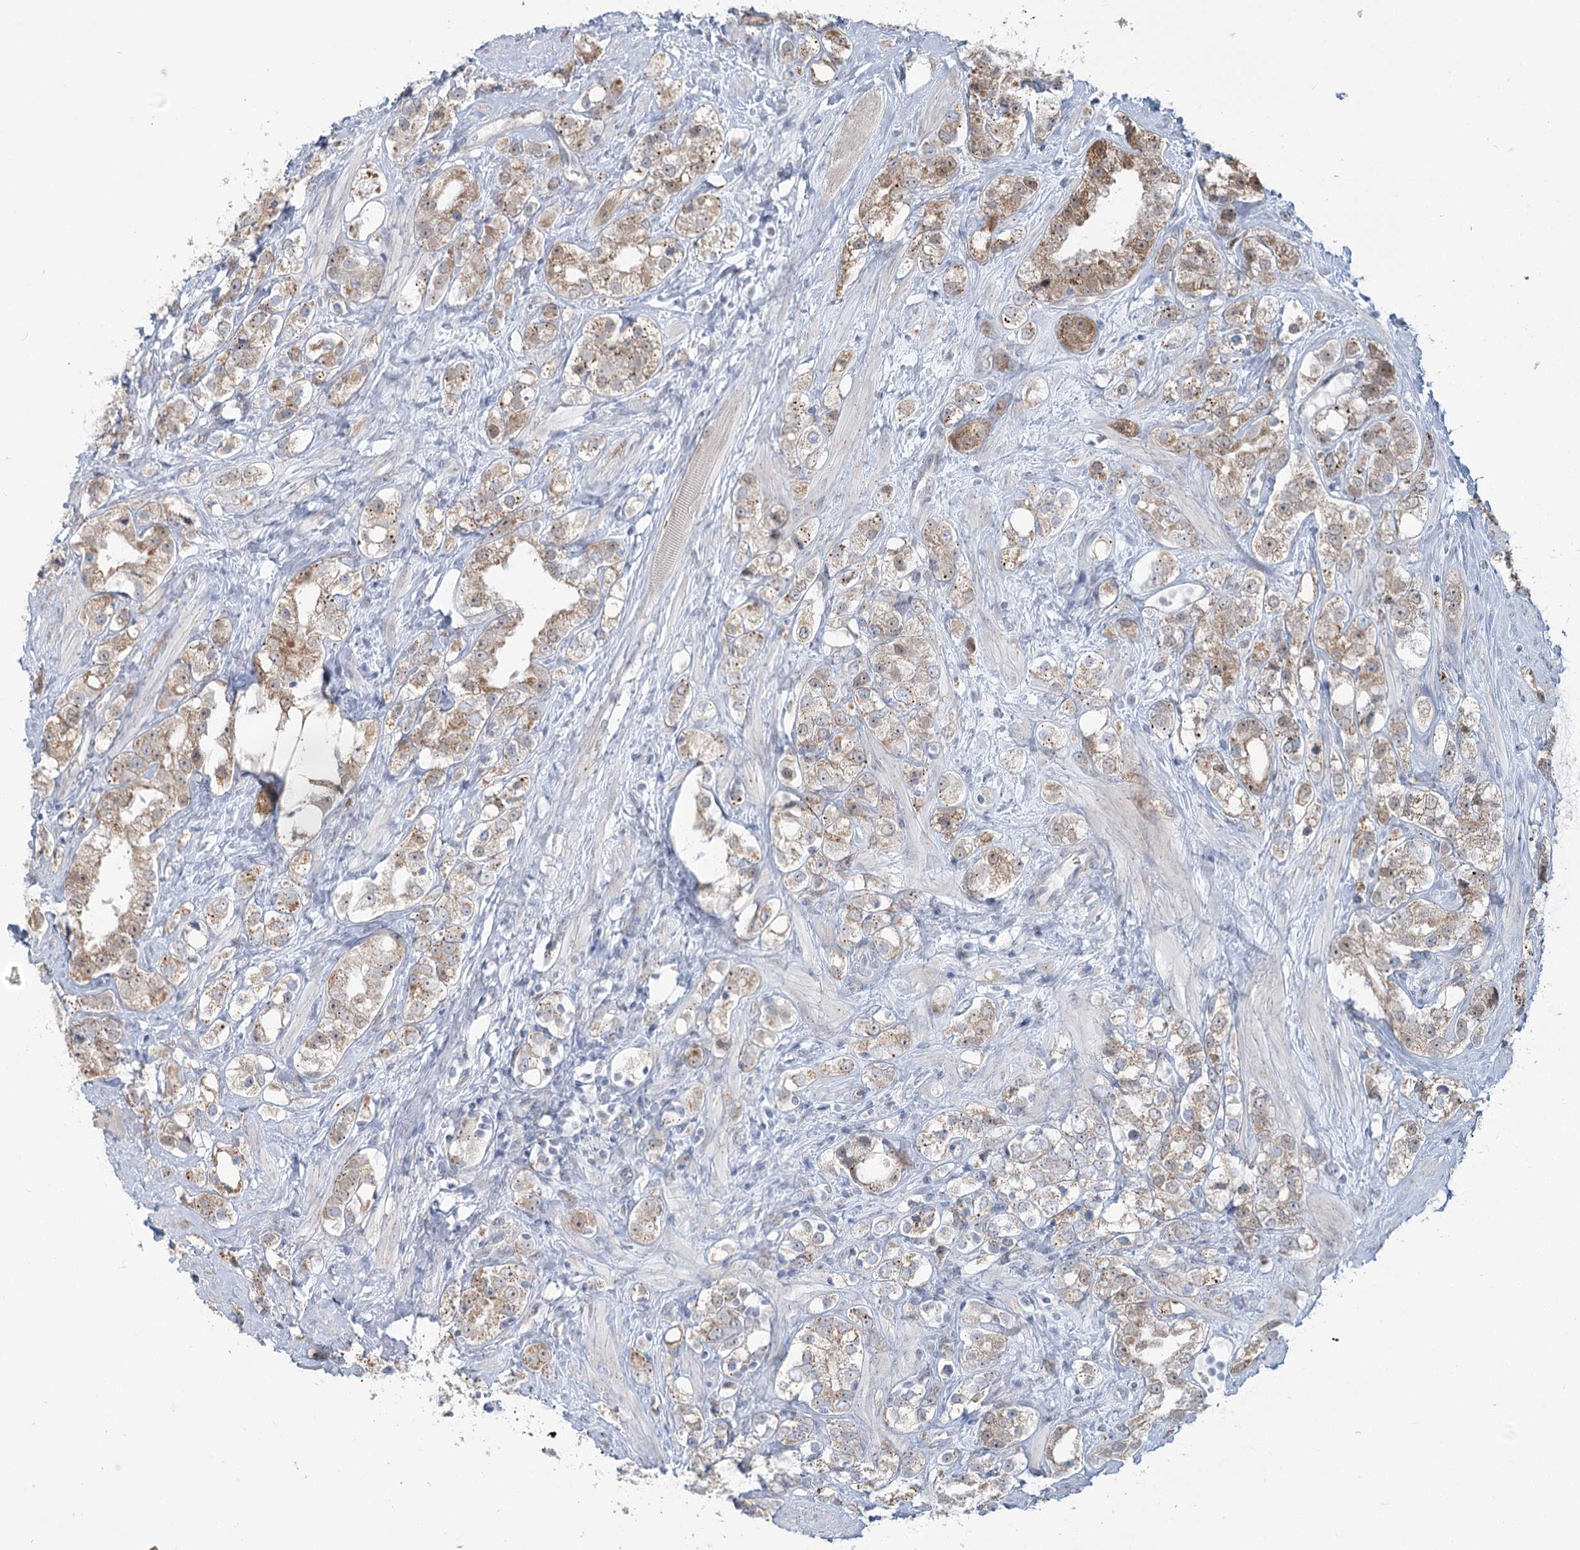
{"staining": {"intensity": "moderate", "quantity": "25%-75%", "location": "cytoplasmic/membranous"}, "tissue": "prostate cancer", "cell_type": "Tumor cells", "image_type": "cancer", "snomed": [{"axis": "morphology", "description": "Adenocarcinoma, NOS"}, {"axis": "topography", "description": "Prostate"}], "caption": "Protein staining of prostate cancer (adenocarcinoma) tissue demonstrates moderate cytoplasmic/membranous staining in about 25%-75% of tumor cells.", "gene": "MTG1", "patient": {"sex": "male", "age": 79}}